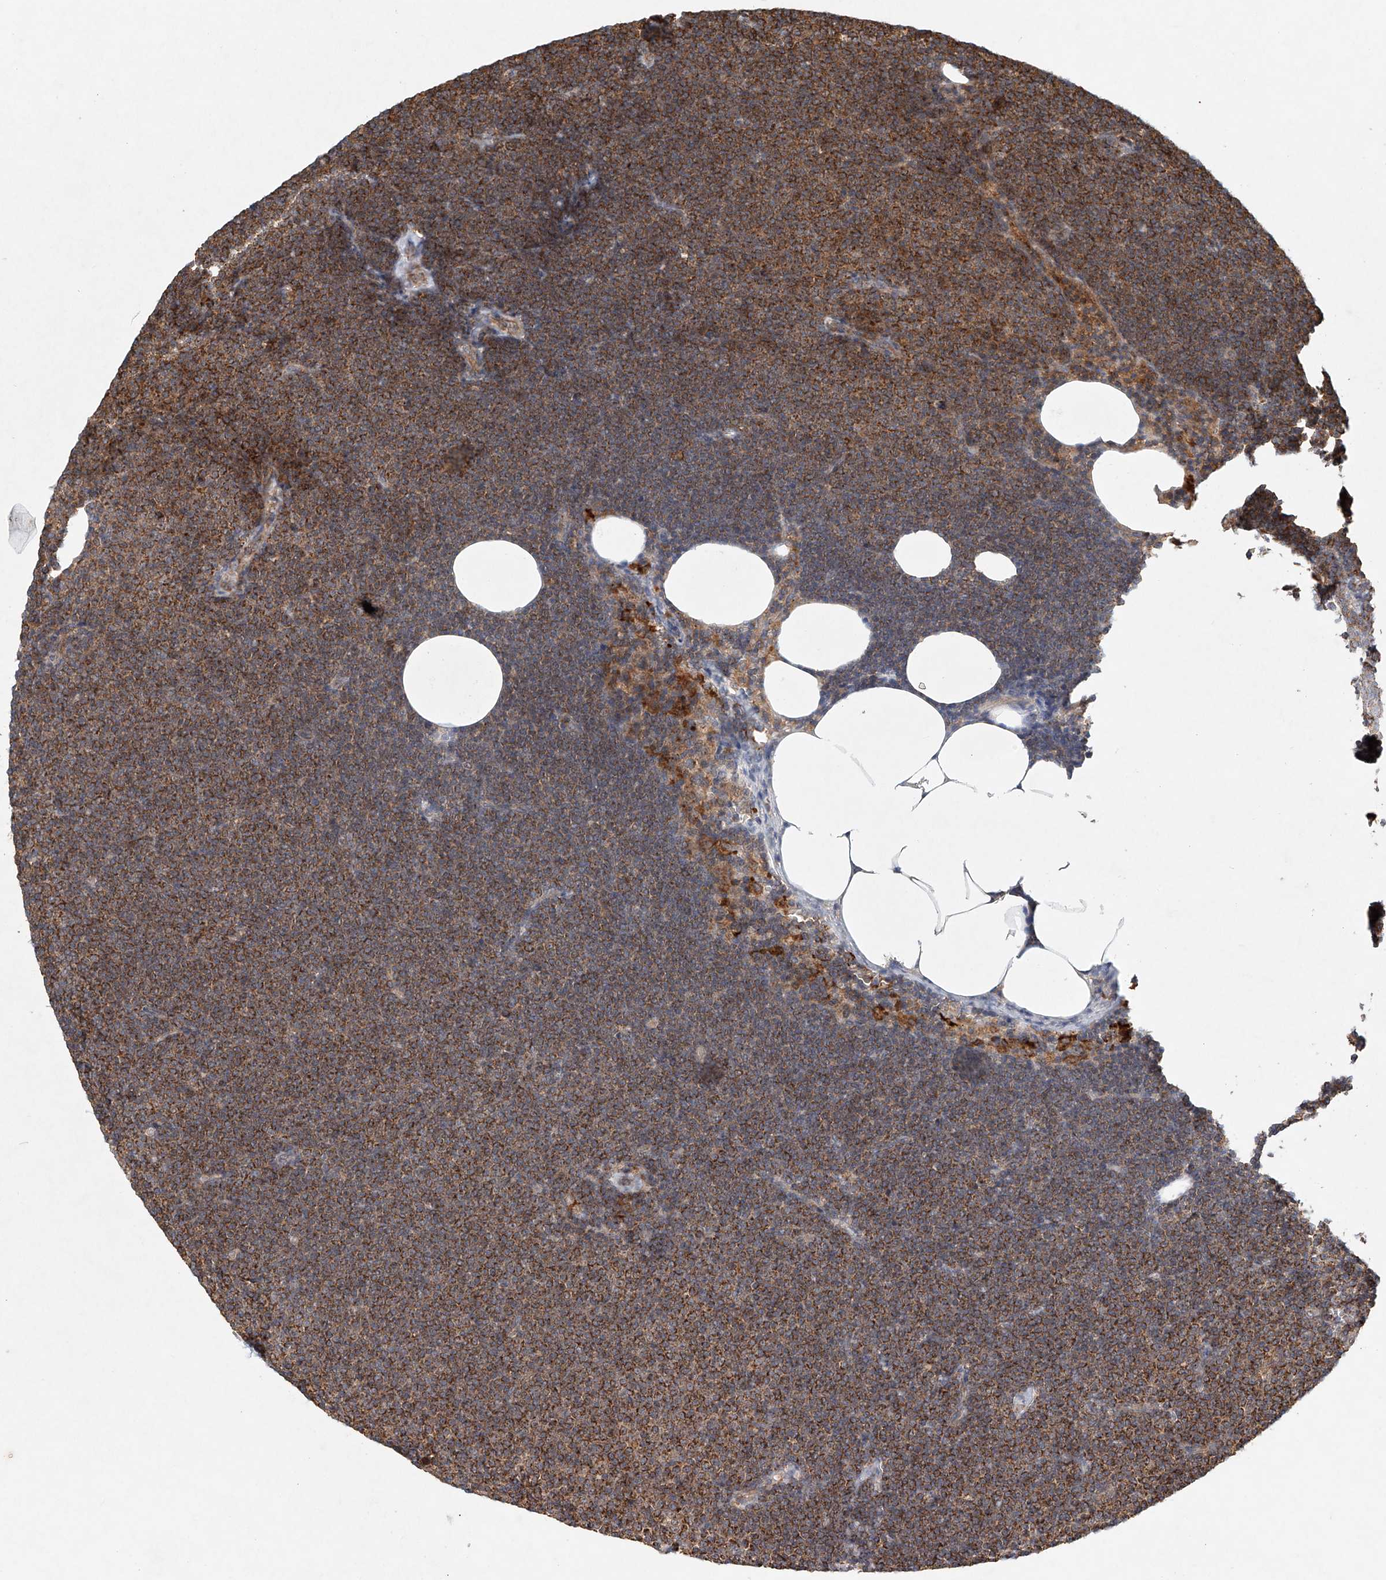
{"staining": {"intensity": "moderate", "quantity": ">75%", "location": "cytoplasmic/membranous"}, "tissue": "lymphoma", "cell_type": "Tumor cells", "image_type": "cancer", "snomed": [{"axis": "morphology", "description": "Malignant lymphoma, non-Hodgkin's type, Low grade"}, {"axis": "topography", "description": "Lymph node"}], "caption": "Immunohistochemistry micrograph of neoplastic tissue: human low-grade malignant lymphoma, non-Hodgkin's type stained using IHC exhibits medium levels of moderate protein expression localized specifically in the cytoplasmic/membranous of tumor cells, appearing as a cytoplasmic/membranous brown color.", "gene": "DCAF11", "patient": {"sex": "female", "age": 53}}